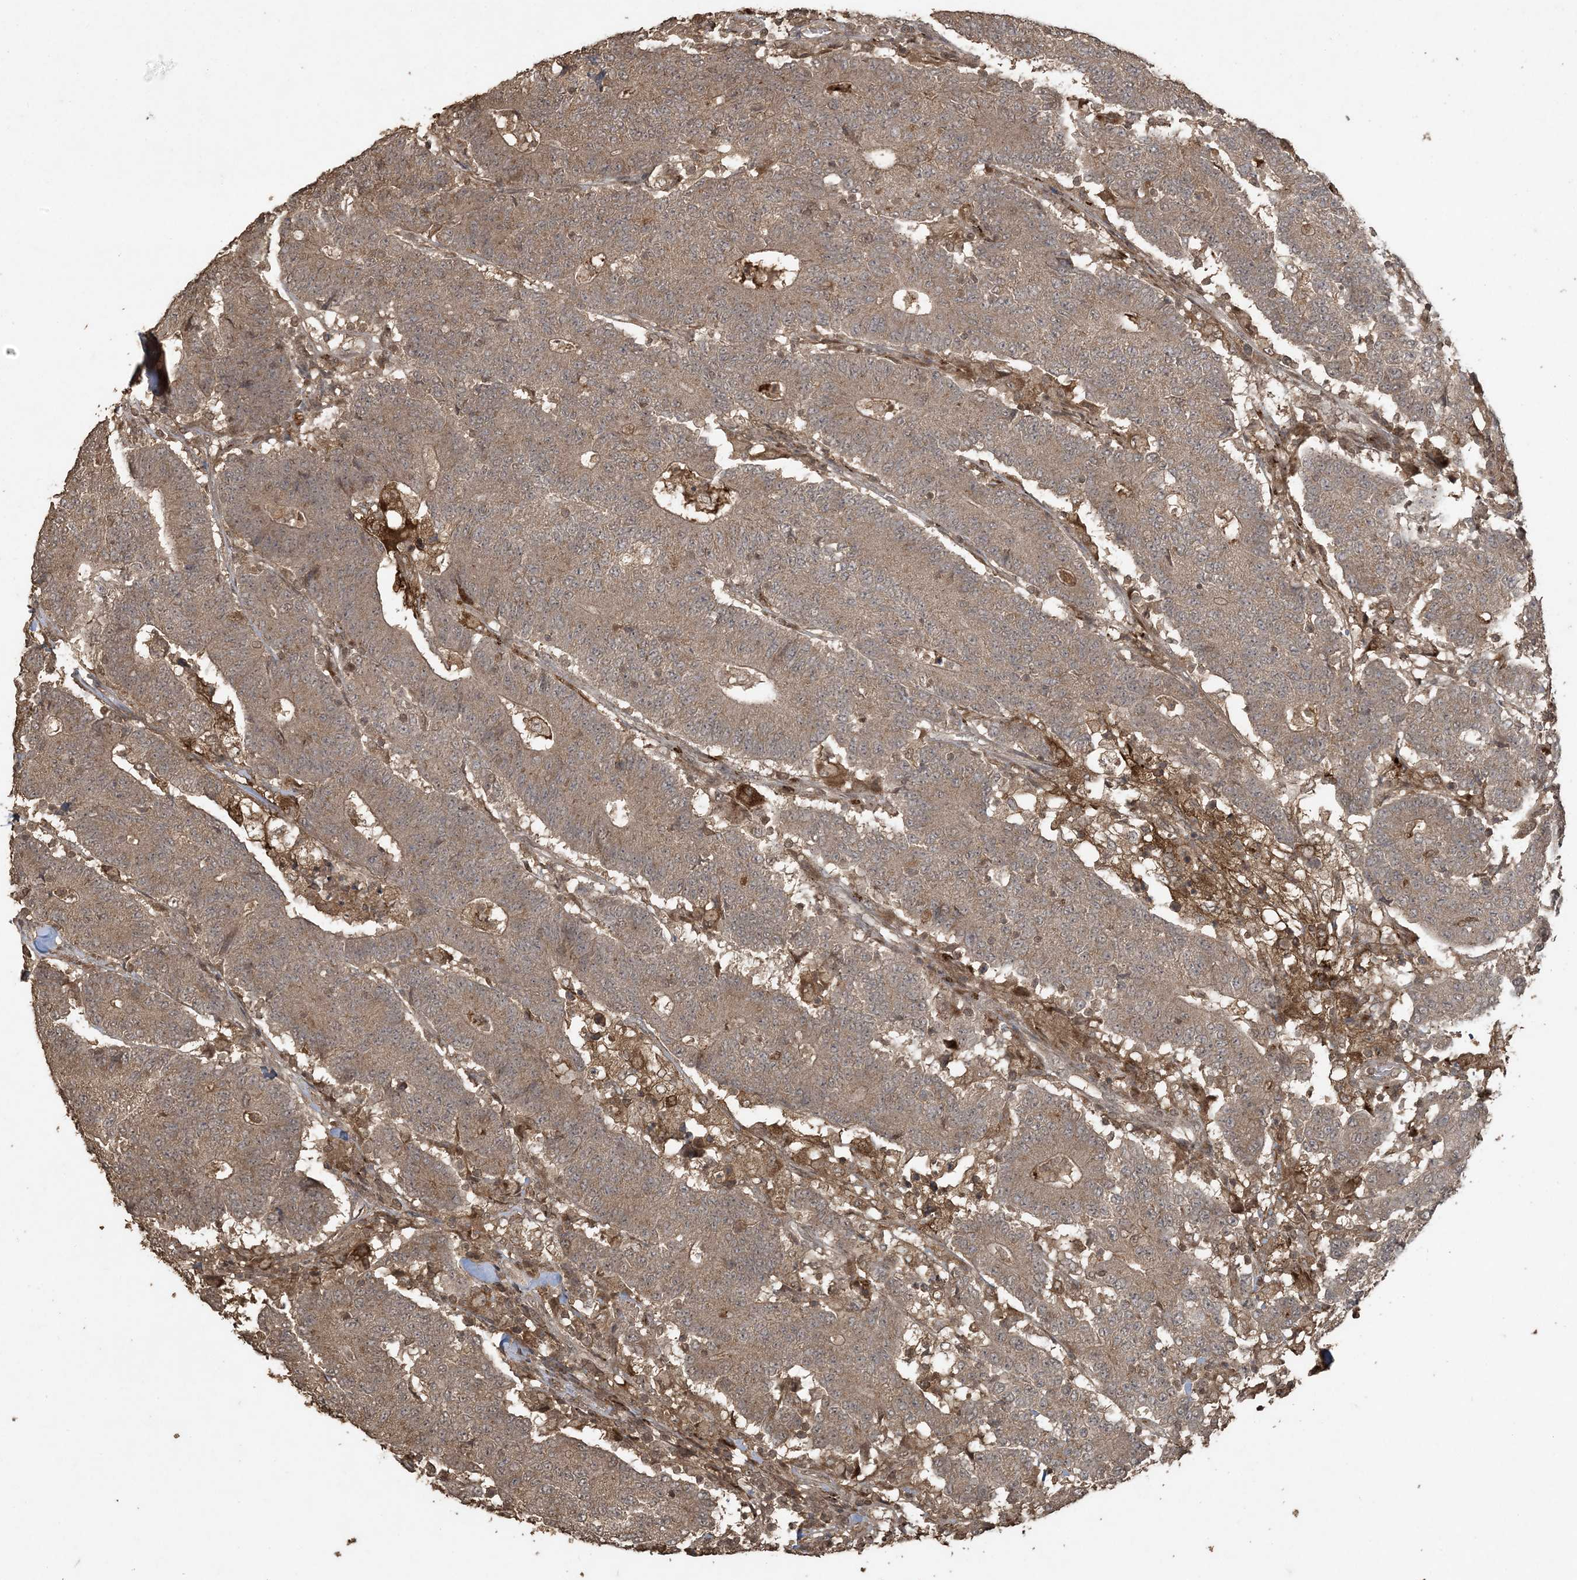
{"staining": {"intensity": "moderate", "quantity": ">75%", "location": "cytoplasmic/membranous"}, "tissue": "colorectal cancer", "cell_type": "Tumor cells", "image_type": "cancer", "snomed": [{"axis": "morphology", "description": "Normal tissue, NOS"}, {"axis": "morphology", "description": "Adenocarcinoma, NOS"}, {"axis": "topography", "description": "Colon"}], "caption": "An immunohistochemistry micrograph of tumor tissue is shown. Protein staining in brown labels moderate cytoplasmic/membranous positivity in colorectal cancer within tumor cells. (DAB = brown stain, brightfield microscopy at high magnification).", "gene": "EFCAB8", "patient": {"sex": "female", "age": 75}}